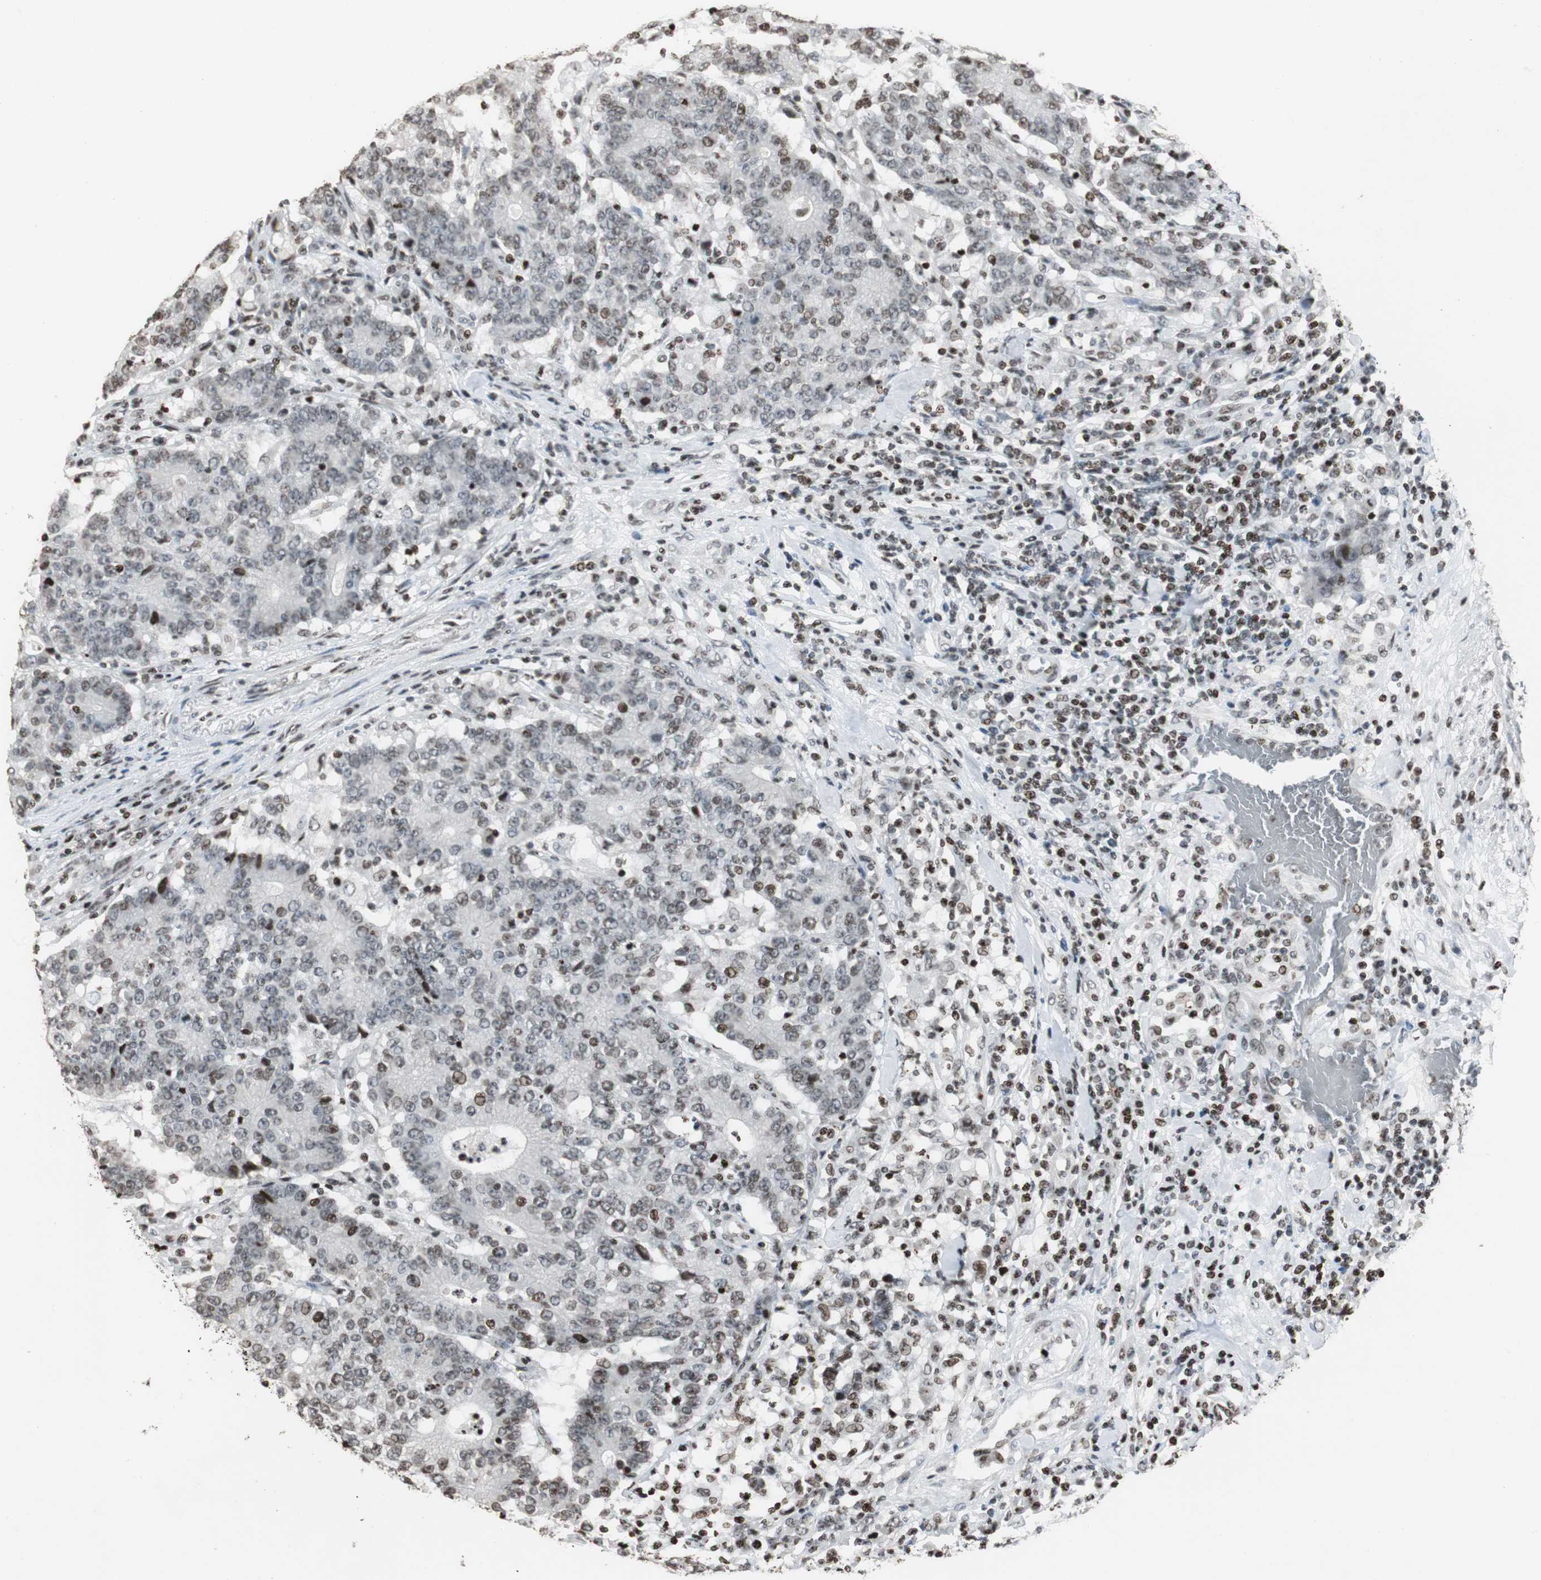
{"staining": {"intensity": "moderate", "quantity": ">75%", "location": "nuclear"}, "tissue": "colorectal cancer", "cell_type": "Tumor cells", "image_type": "cancer", "snomed": [{"axis": "morphology", "description": "Normal tissue, NOS"}, {"axis": "morphology", "description": "Adenocarcinoma, NOS"}, {"axis": "topography", "description": "Colon"}], "caption": "A high-resolution photomicrograph shows IHC staining of adenocarcinoma (colorectal), which exhibits moderate nuclear positivity in about >75% of tumor cells. The staining is performed using DAB (3,3'-diaminobenzidine) brown chromogen to label protein expression. The nuclei are counter-stained blue using hematoxylin.", "gene": "PAXIP1", "patient": {"sex": "female", "age": 75}}